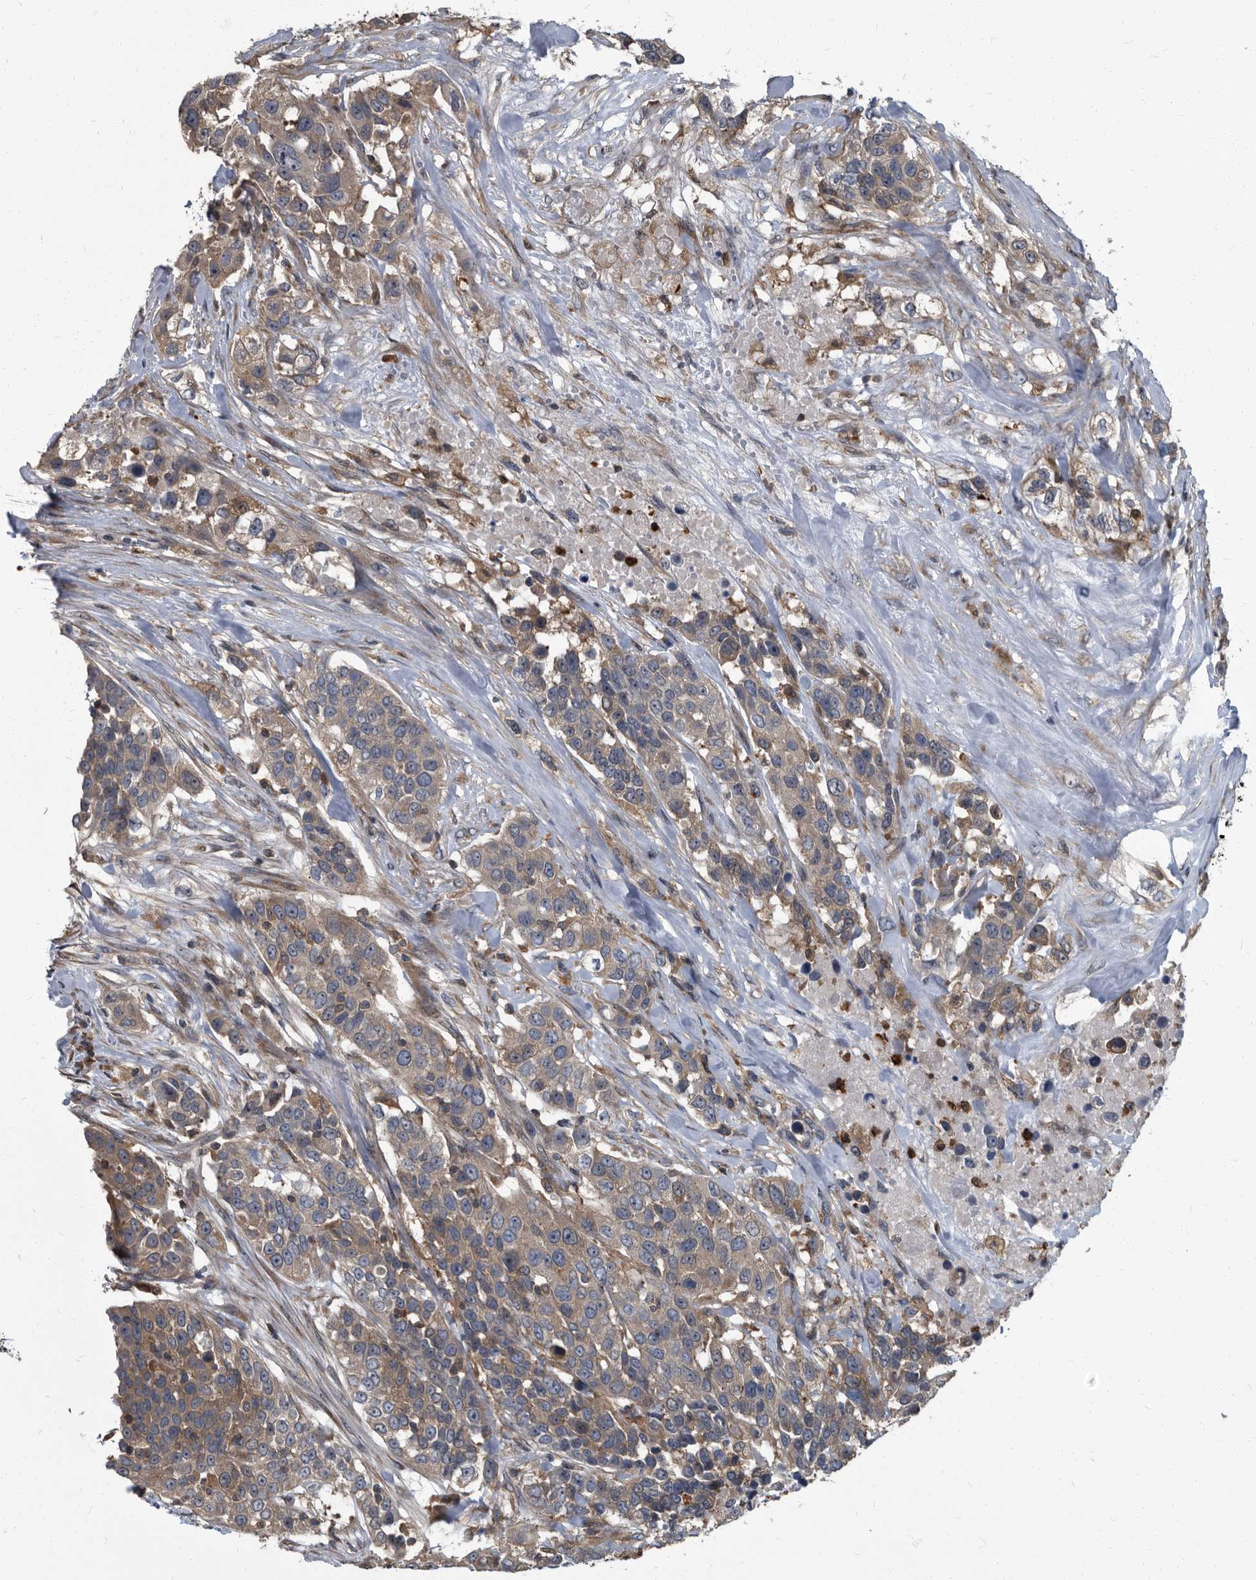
{"staining": {"intensity": "weak", "quantity": ">75%", "location": "cytoplasmic/membranous"}, "tissue": "urothelial cancer", "cell_type": "Tumor cells", "image_type": "cancer", "snomed": [{"axis": "morphology", "description": "Urothelial carcinoma, High grade"}, {"axis": "topography", "description": "Urinary bladder"}], "caption": "Tumor cells show low levels of weak cytoplasmic/membranous positivity in about >75% of cells in high-grade urothelial carcinoma.", "gene": "CDV3", "patient": {"sex": "female", "age": 80}}